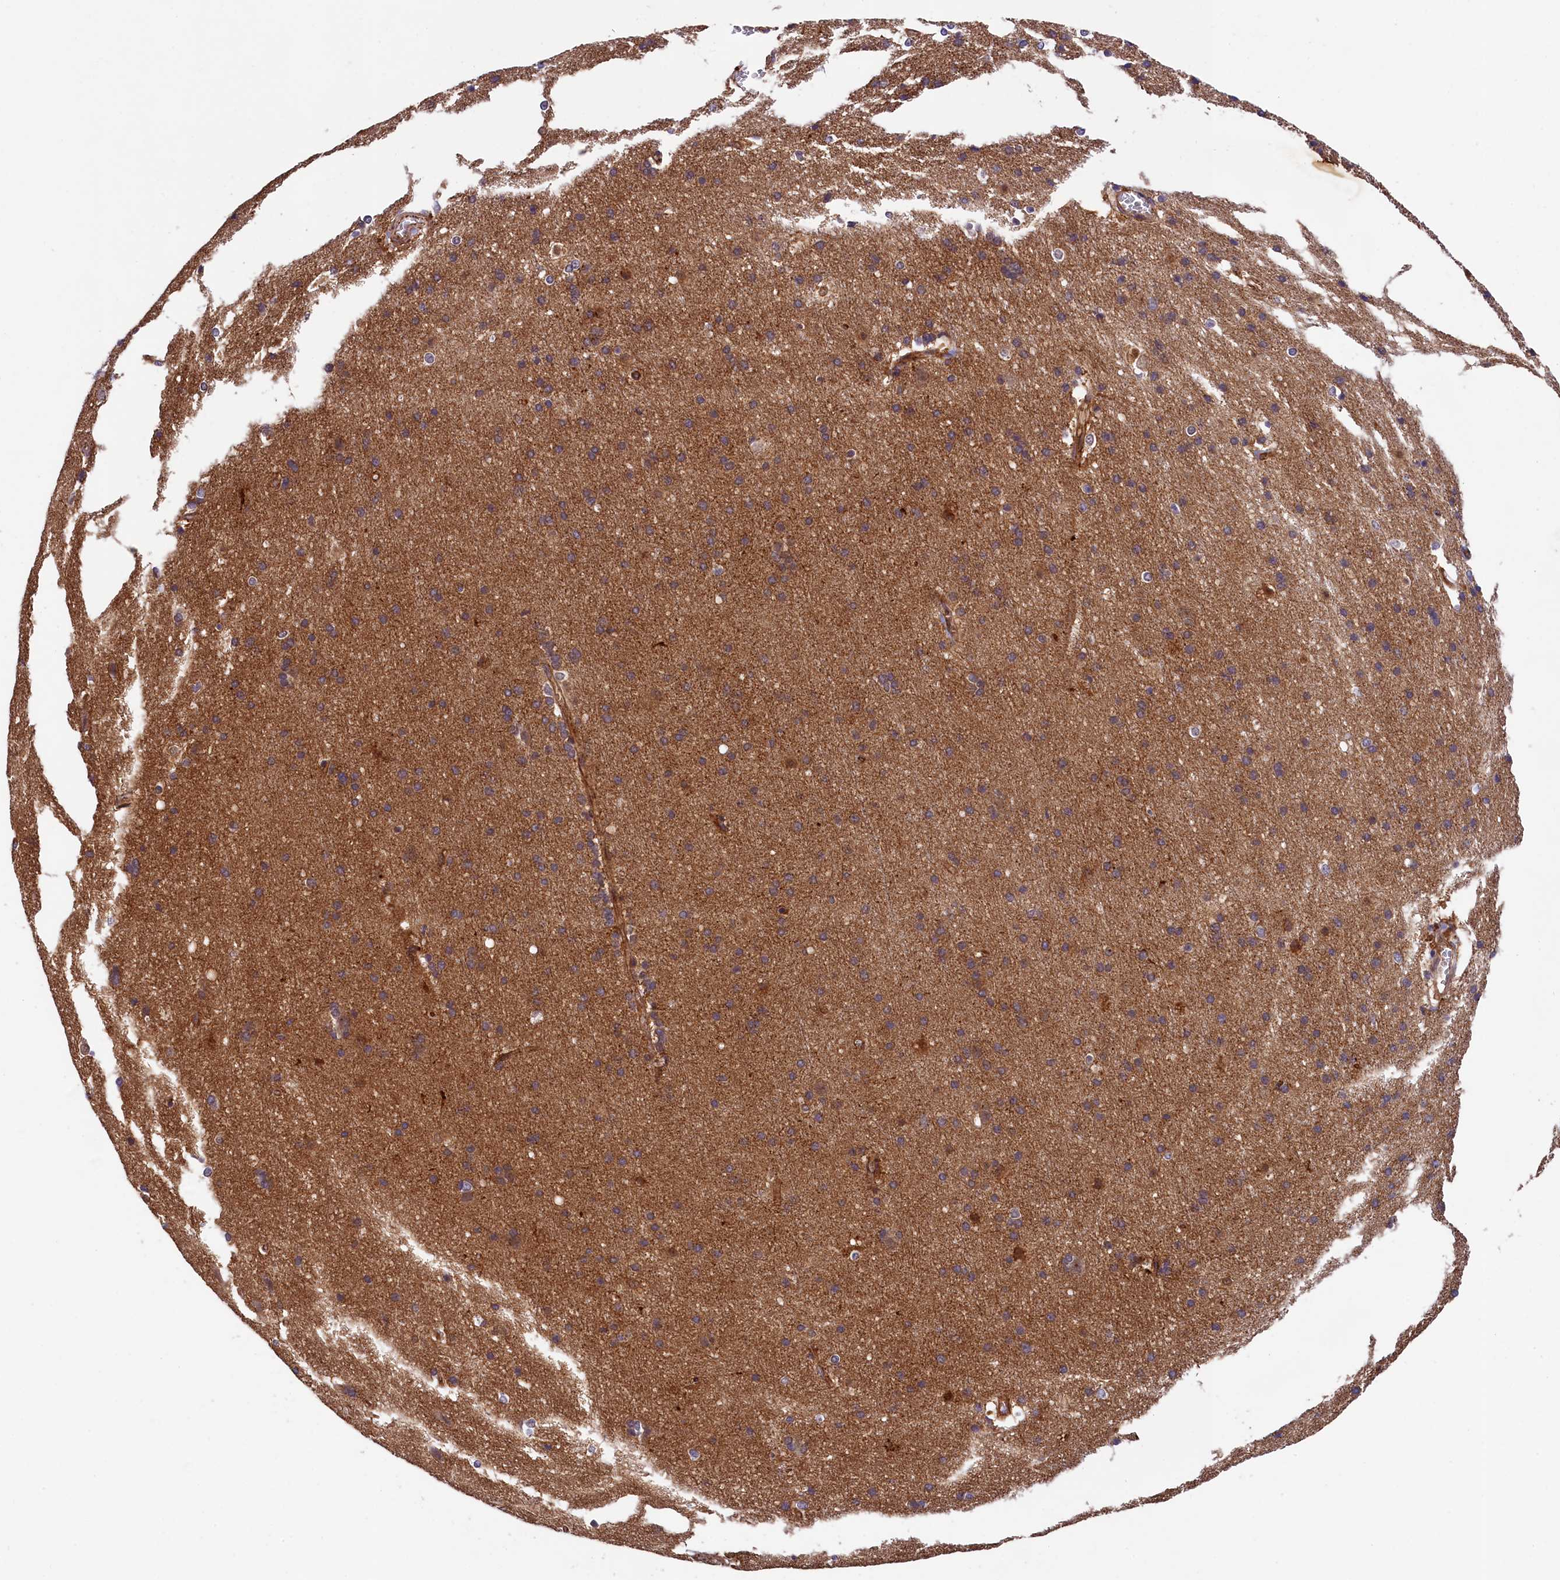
{"staining": {"intensity": "weak", "quantity": ">75%", "location": "cytoplasmic/membranous"}, "tissue": "cerebral cortex", "cell_type": "Endothelial cells", "image_type": "normal", "snomed": [{"axis": "morphology", "description": "Normal tissue, NOS"}, {"axis": "topography", "description": "Cerebral cortex"}], "caption": "Cerebral cortex stained with immunohistochemistry displays weak cytoplasmic/membranous expression in about >75% of endothelial cells.", "gene": "ARL14EP", "patient": {"sex": "male", "age": 54}}